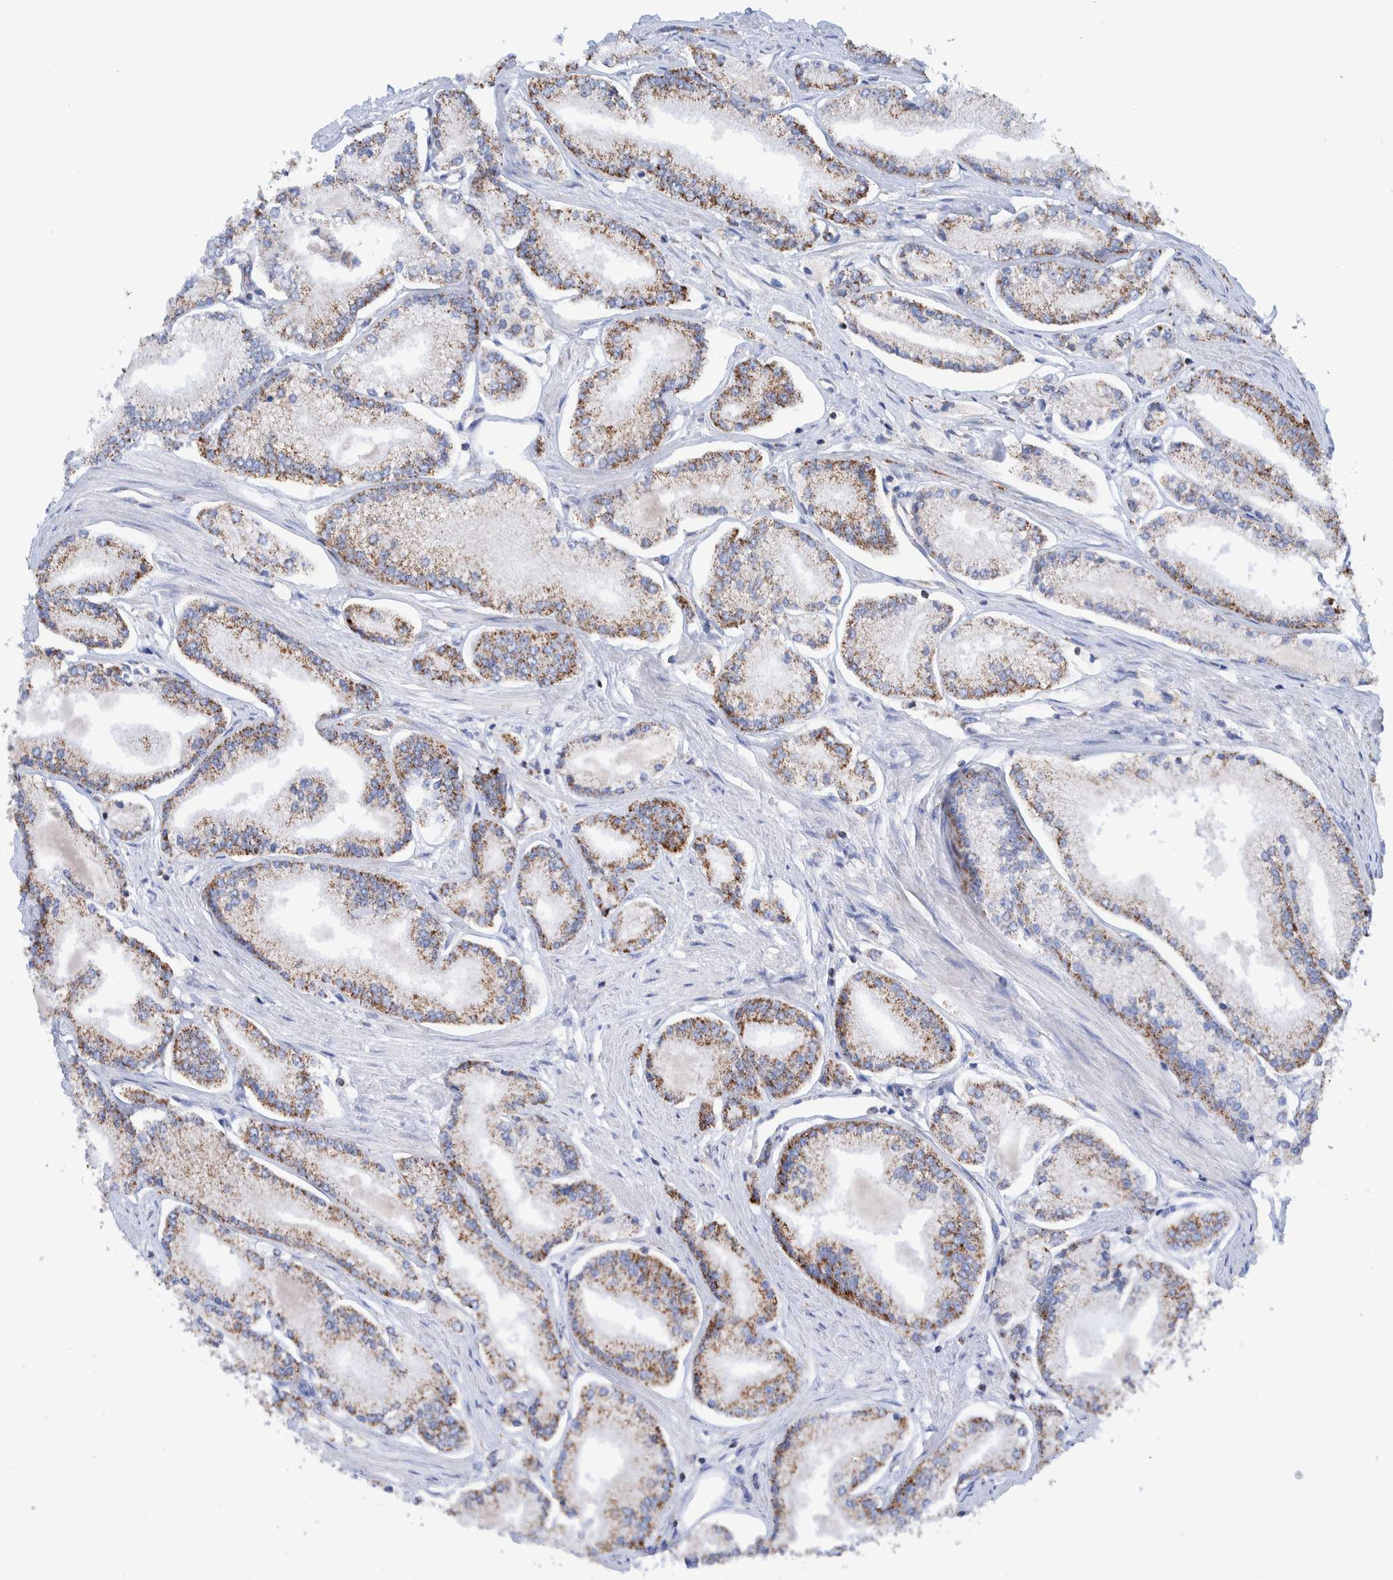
{"staining": {"intensity": "moderate", "quantity": ">75%", "location": "cytoplasmic/membranous"}, "tissue": "prostate cancer", "cell_type": "Tumor cells", "image_type": "cancer", "snomed": [{"axis": "morphology", "description": "Adenocarcinoma, Low grade"}, {"axis": "topography", "description": "Prostate"}], "caption": "Moderate cytoplasmic/membranous protein positivity is present in about >75% of tumor cells in adenocarcinoma (low-grade) (prostate).", "gene": "DECR1", "patient": {"sex": "male", "age": 52}}